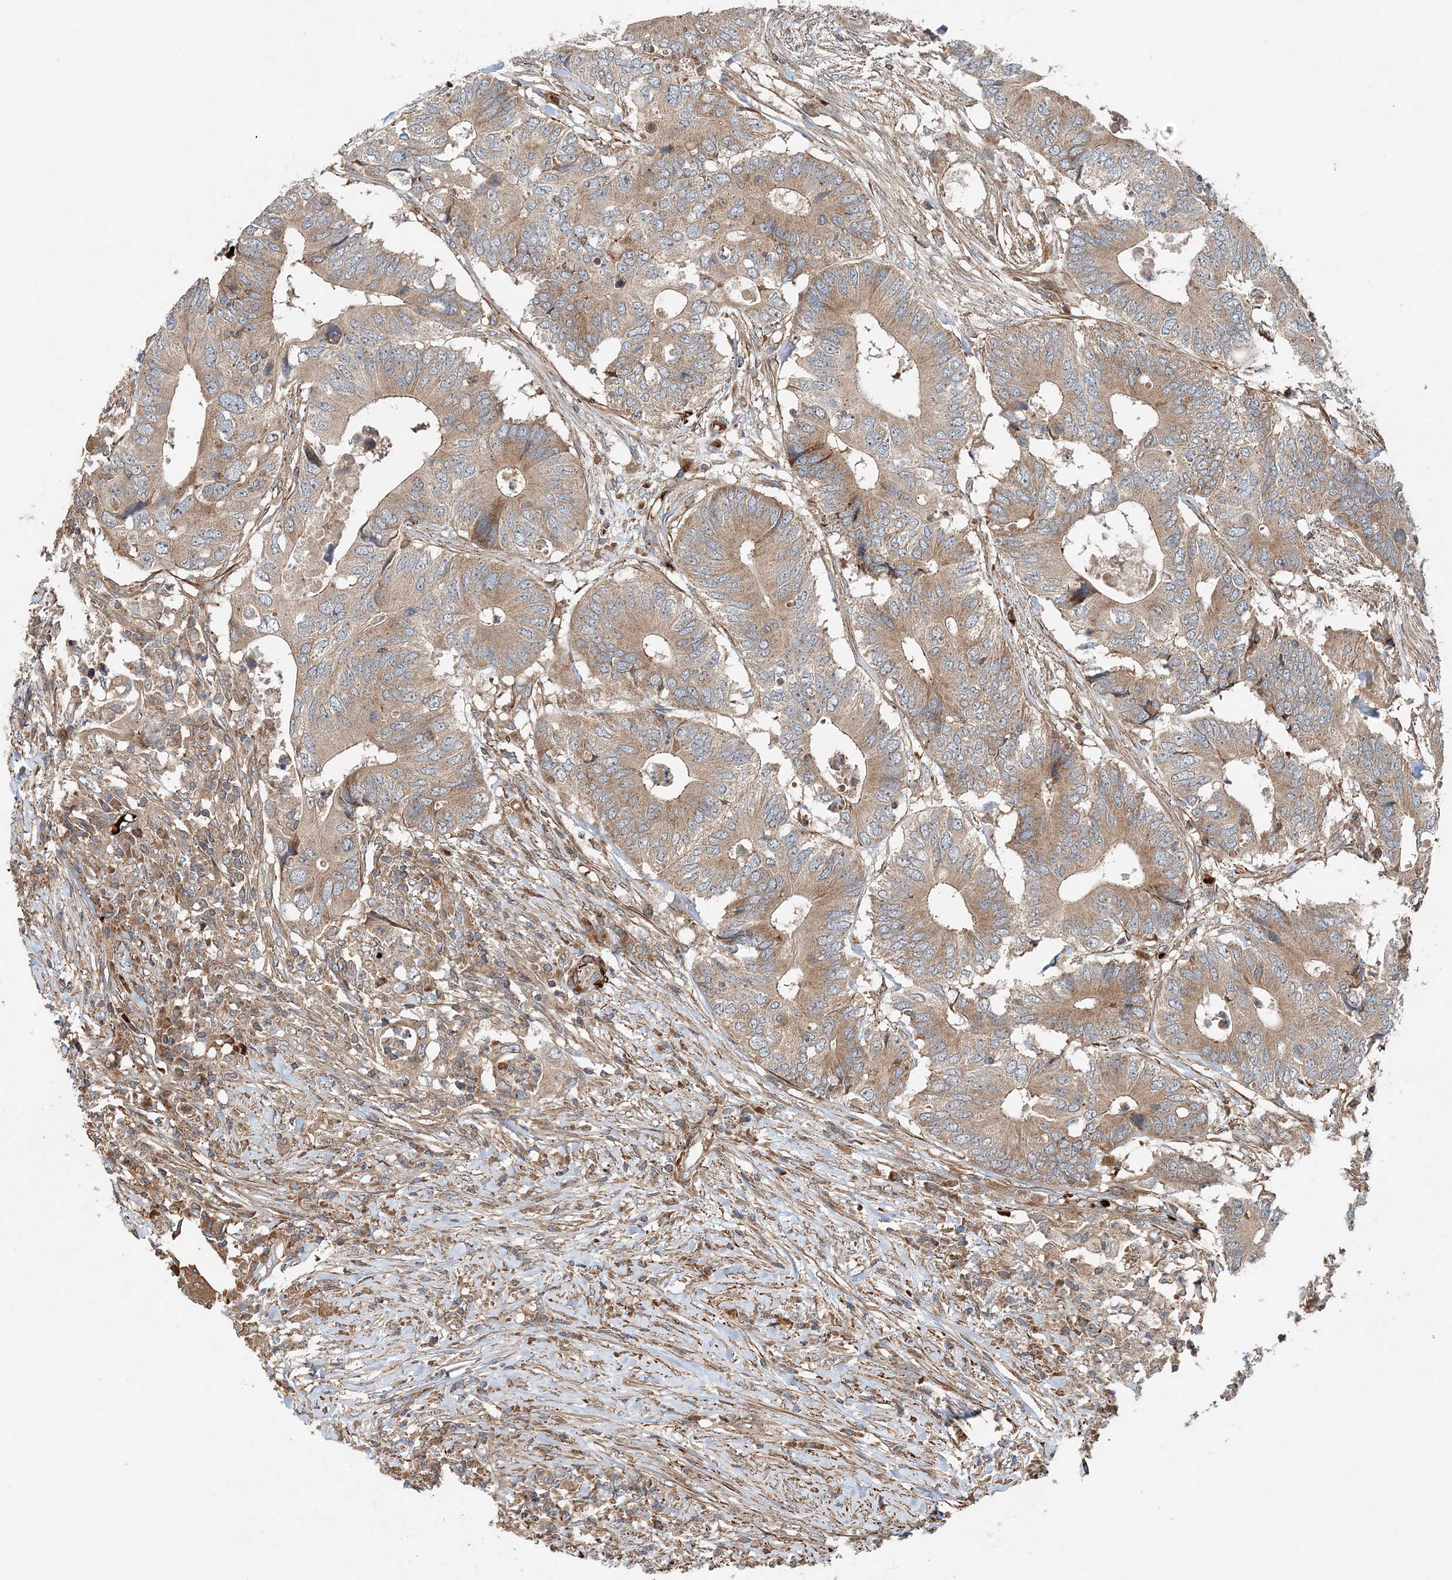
{"staining": {"intensity": "moderate", "quantity": ">75%", "location": "cytoplasmic/membranous"}, "tissue": "colorectal cancer", "cell_type": "Tumor cells", "image_type": "cancer", "snomed": [{"axis": "morphology", "description": "Adenocarcinoma, NOS"}, {"axis": "topography", "description": "Colon"}], "caption": "The image displays immunohistochemical staining of colorectal cancer (adenocarcinoma). There is moderate cytoplasmic/membranous staining is present in approximately >75% of tumor cells.", "gene": "TTI1", "patient": {"sex": "male", "age": 71}}